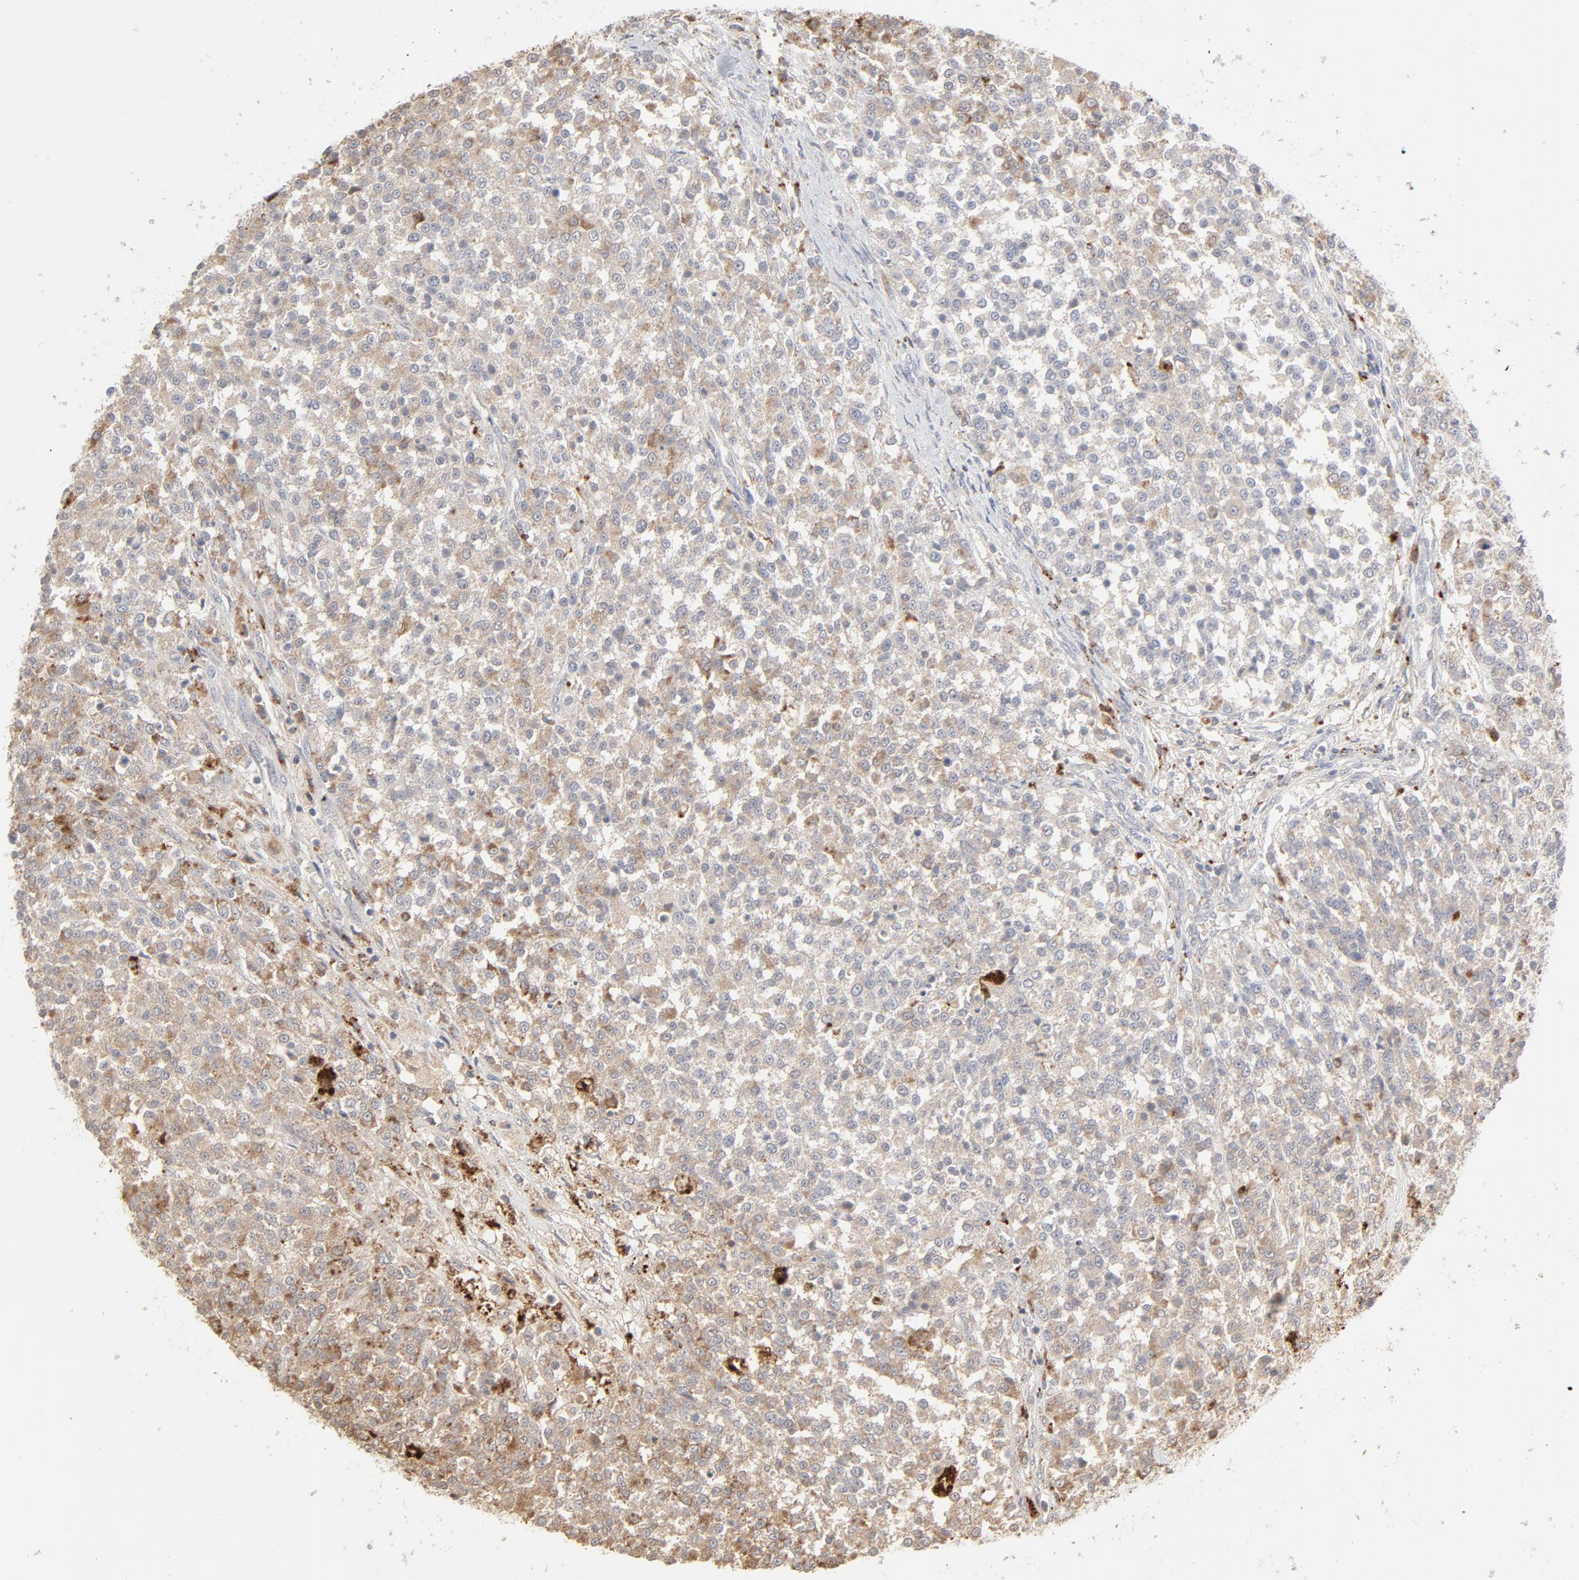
{"staining": {"intensity": "weak", "quantity": ">75%", "location": "cytoplasmic/membranous"}, "tissue": "testis cancer", "cell_type": "Tumor cells", "image_type": "cancer", "snomed": [{"axis": "morphology", "description": "Seminoma, NOS"}, {"axis": "topography", "description": "Testis"}], "caption": "Immunohistochemical staining of human testis cancer (seminoma) reveals low levels of weak cytoplasmic/membranous staining in approximately >75% of tumor cells.", "gene": "POMT2", "patient": {"sex": "male", "age": 59}}